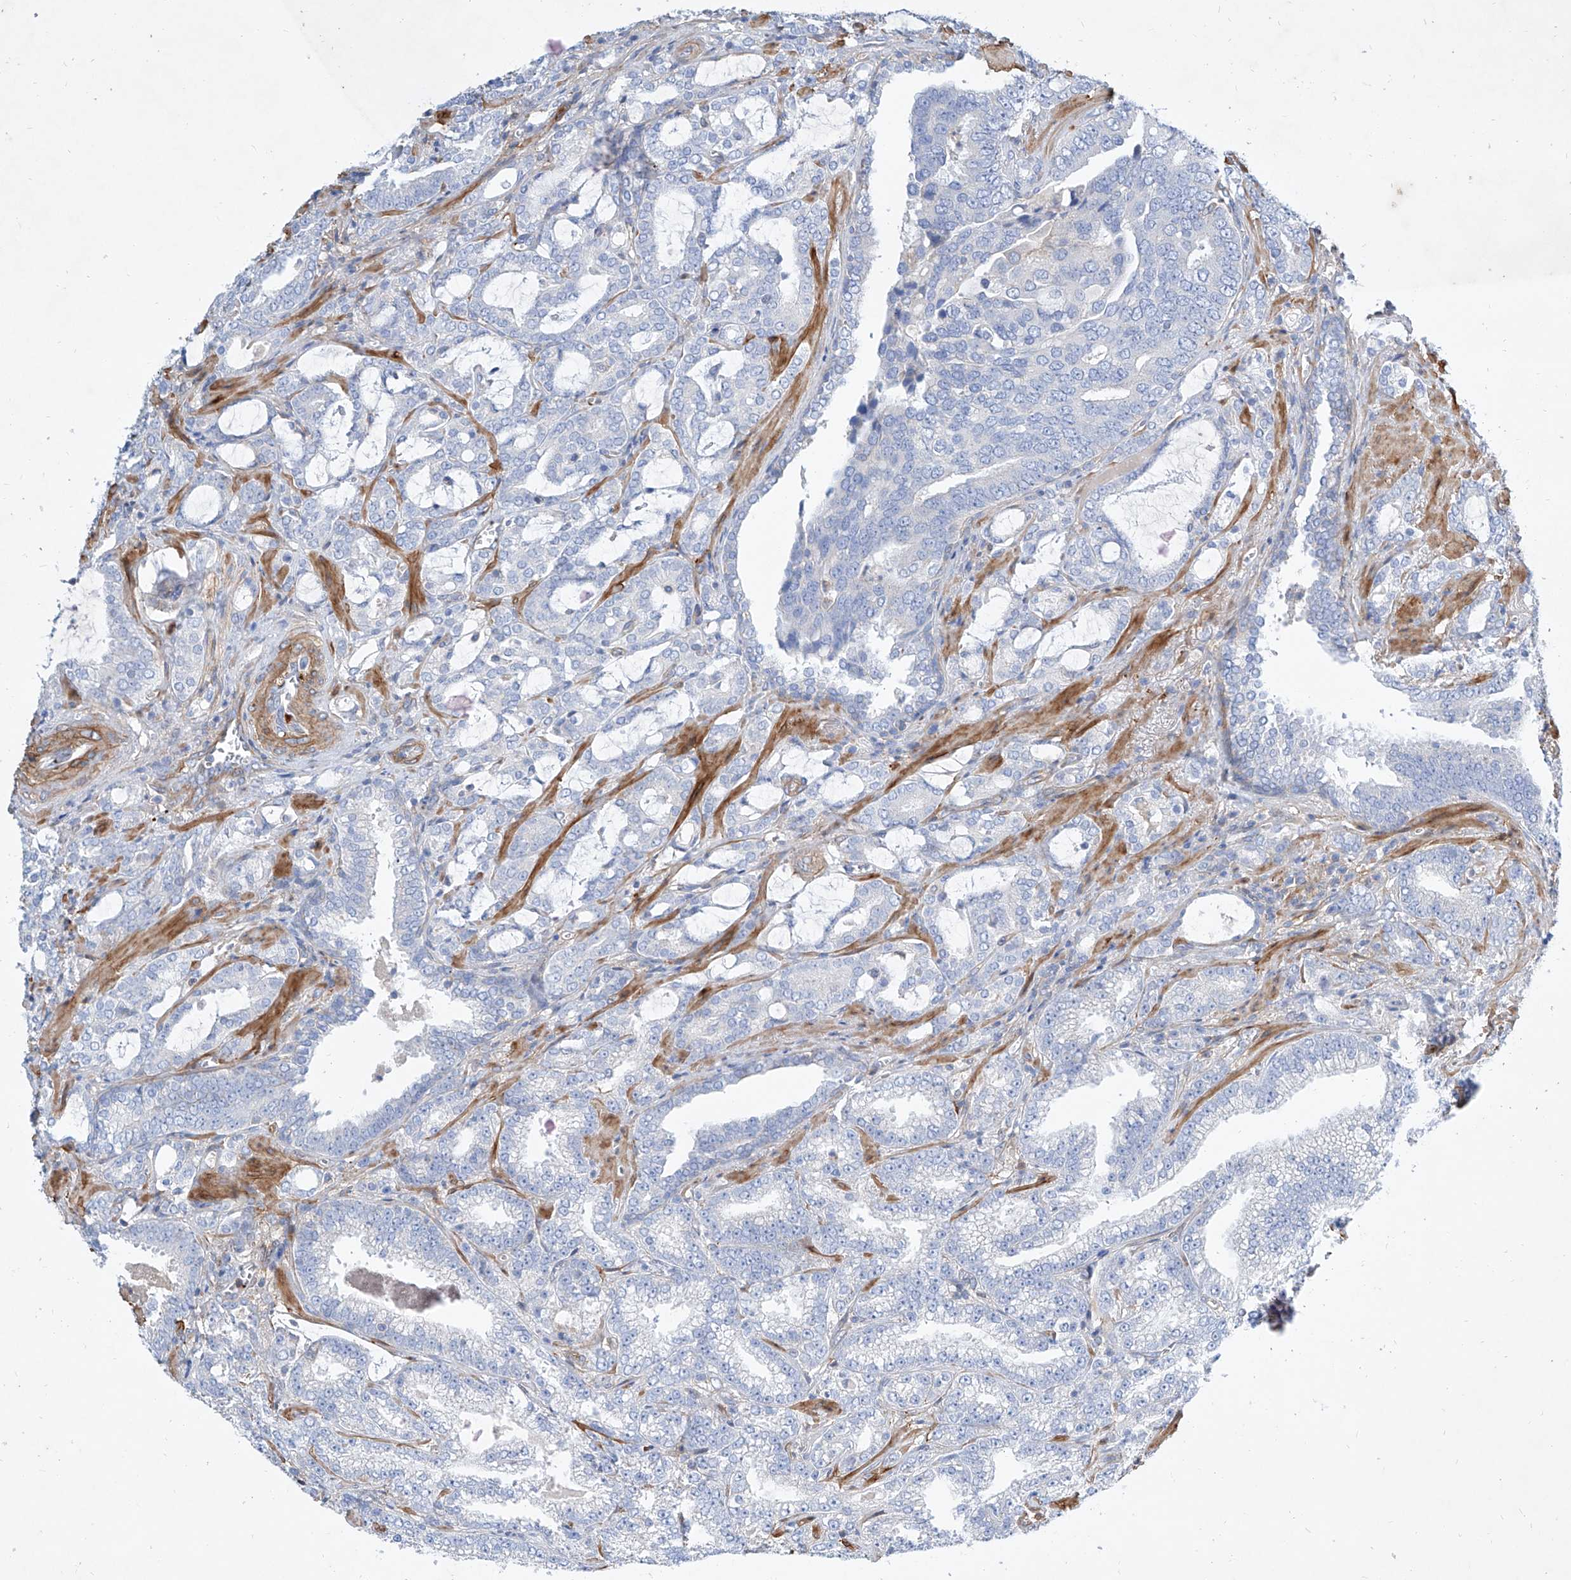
{"staining": {"intensity": "negative", "quantity": "none", "location": "none"}, "tissue": "prostate cancer", "cell_type": "Tumor cells", "image_type": "cancer", "snomed": [{"axis": "morphology", "description": "Adenocarcinoma, High grade"}, {"axis": "topography", "description": "Prostate and seminal vesicle, NOS"}], "caption": "A high-resolution image shows immunohistochemistry staining of prostate high-grade adenocarcinoma, which displays no significant staining in tumor cells.", "gene": "TAS2R60", "patient": {"sex": "male", "age": 67}}